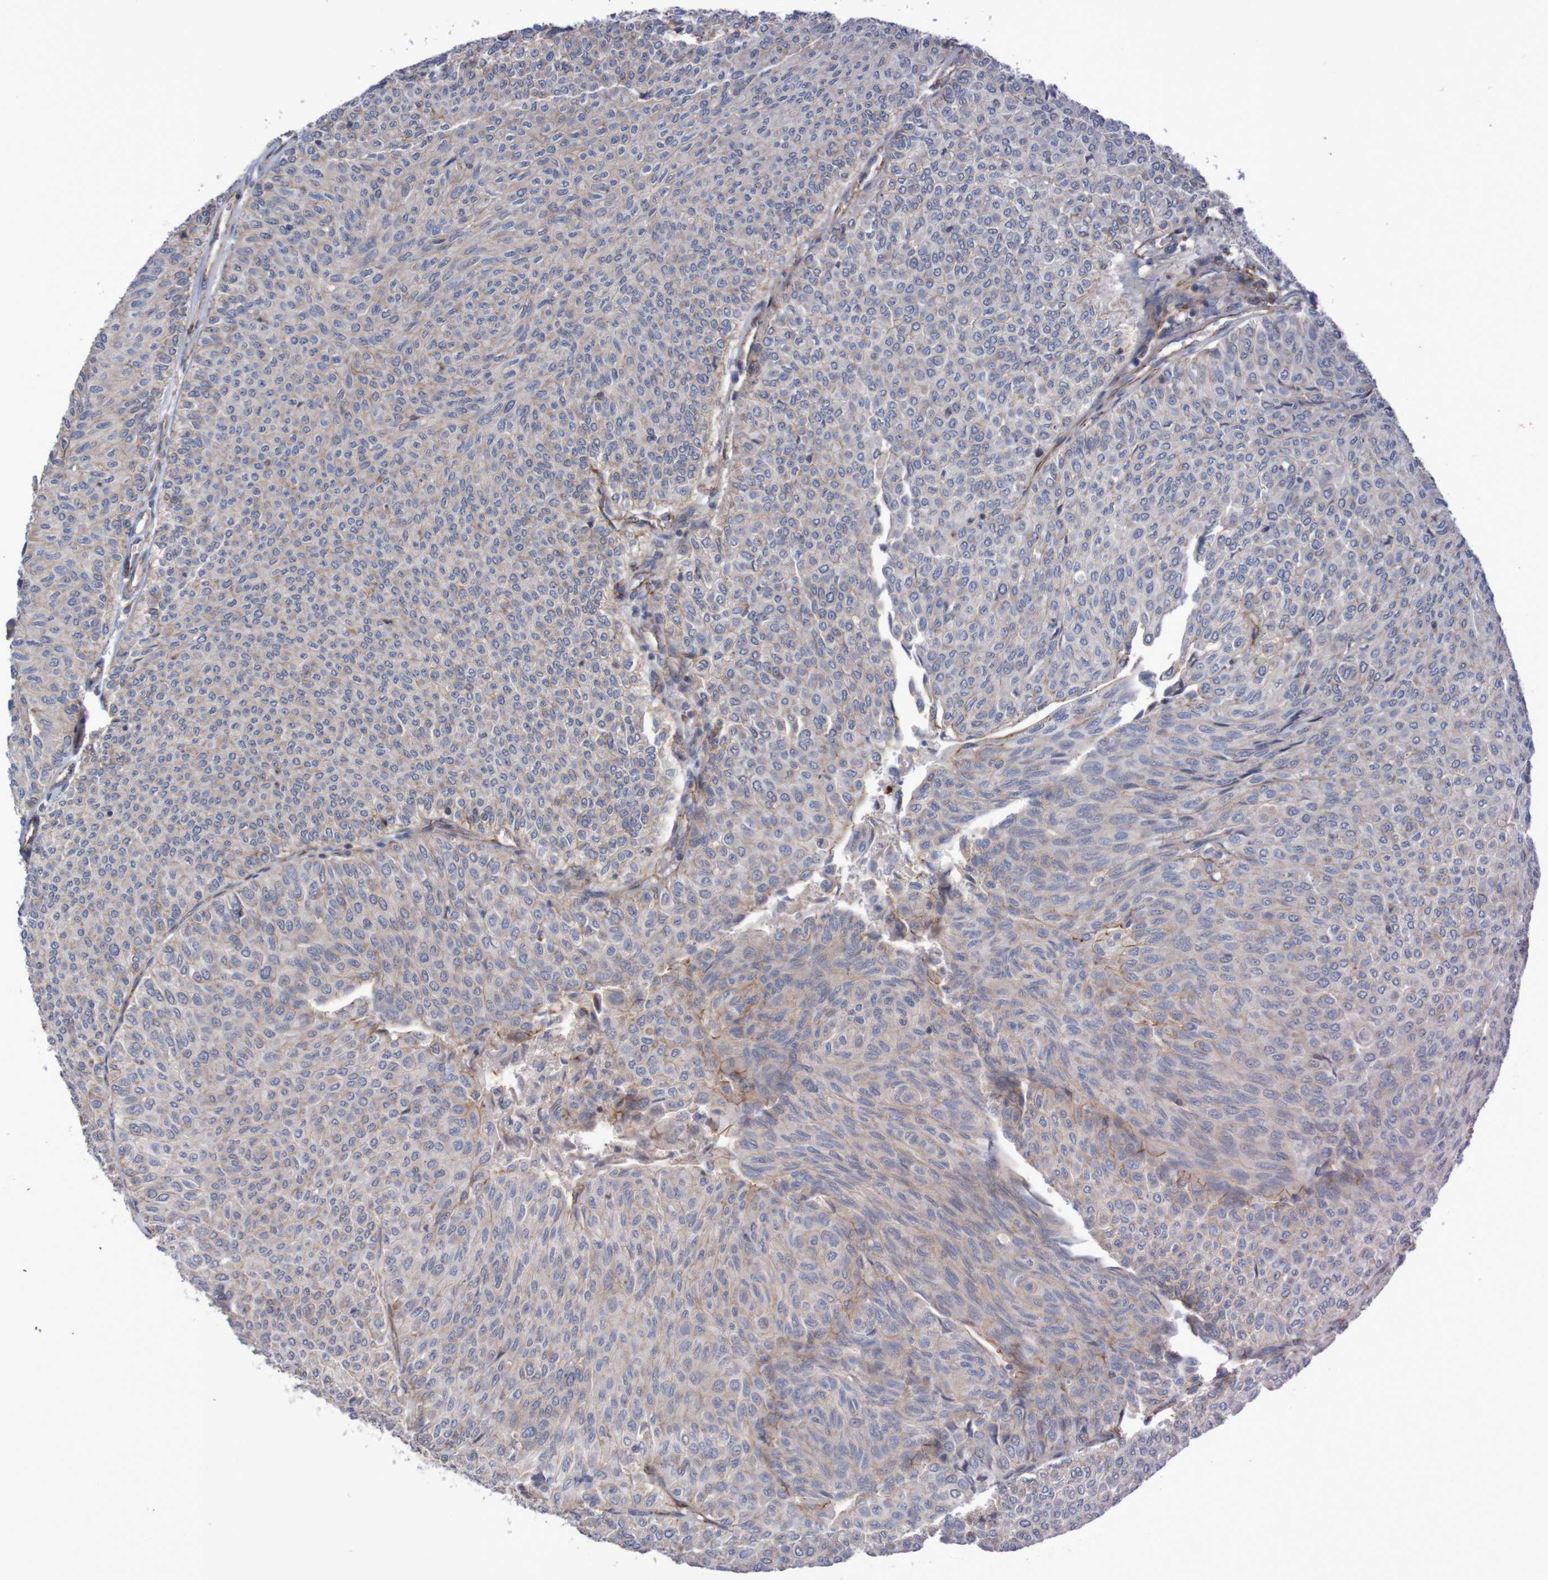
{"staining": {"intensity": "weak", "quantity": "<25%", "location": "cytoplasmic/membranous"}, "tissue": "urothelial cancer", "cell_type": "Tumor cells", "image_type": "cancer", "snomed": [{"axis": "morphology", "description": "Urothelial carcinoma, Low grade"}, {"axis": "topography", "description": "Urinary bladder"}], "caption": "IHC histopathology image of urothelial carcinoma (low-grade) stained for a protein (brown), which displays no positivity in tumor cells.", "gene": "NECTIN2", "patient": {"sex": "male", "age": 78}}